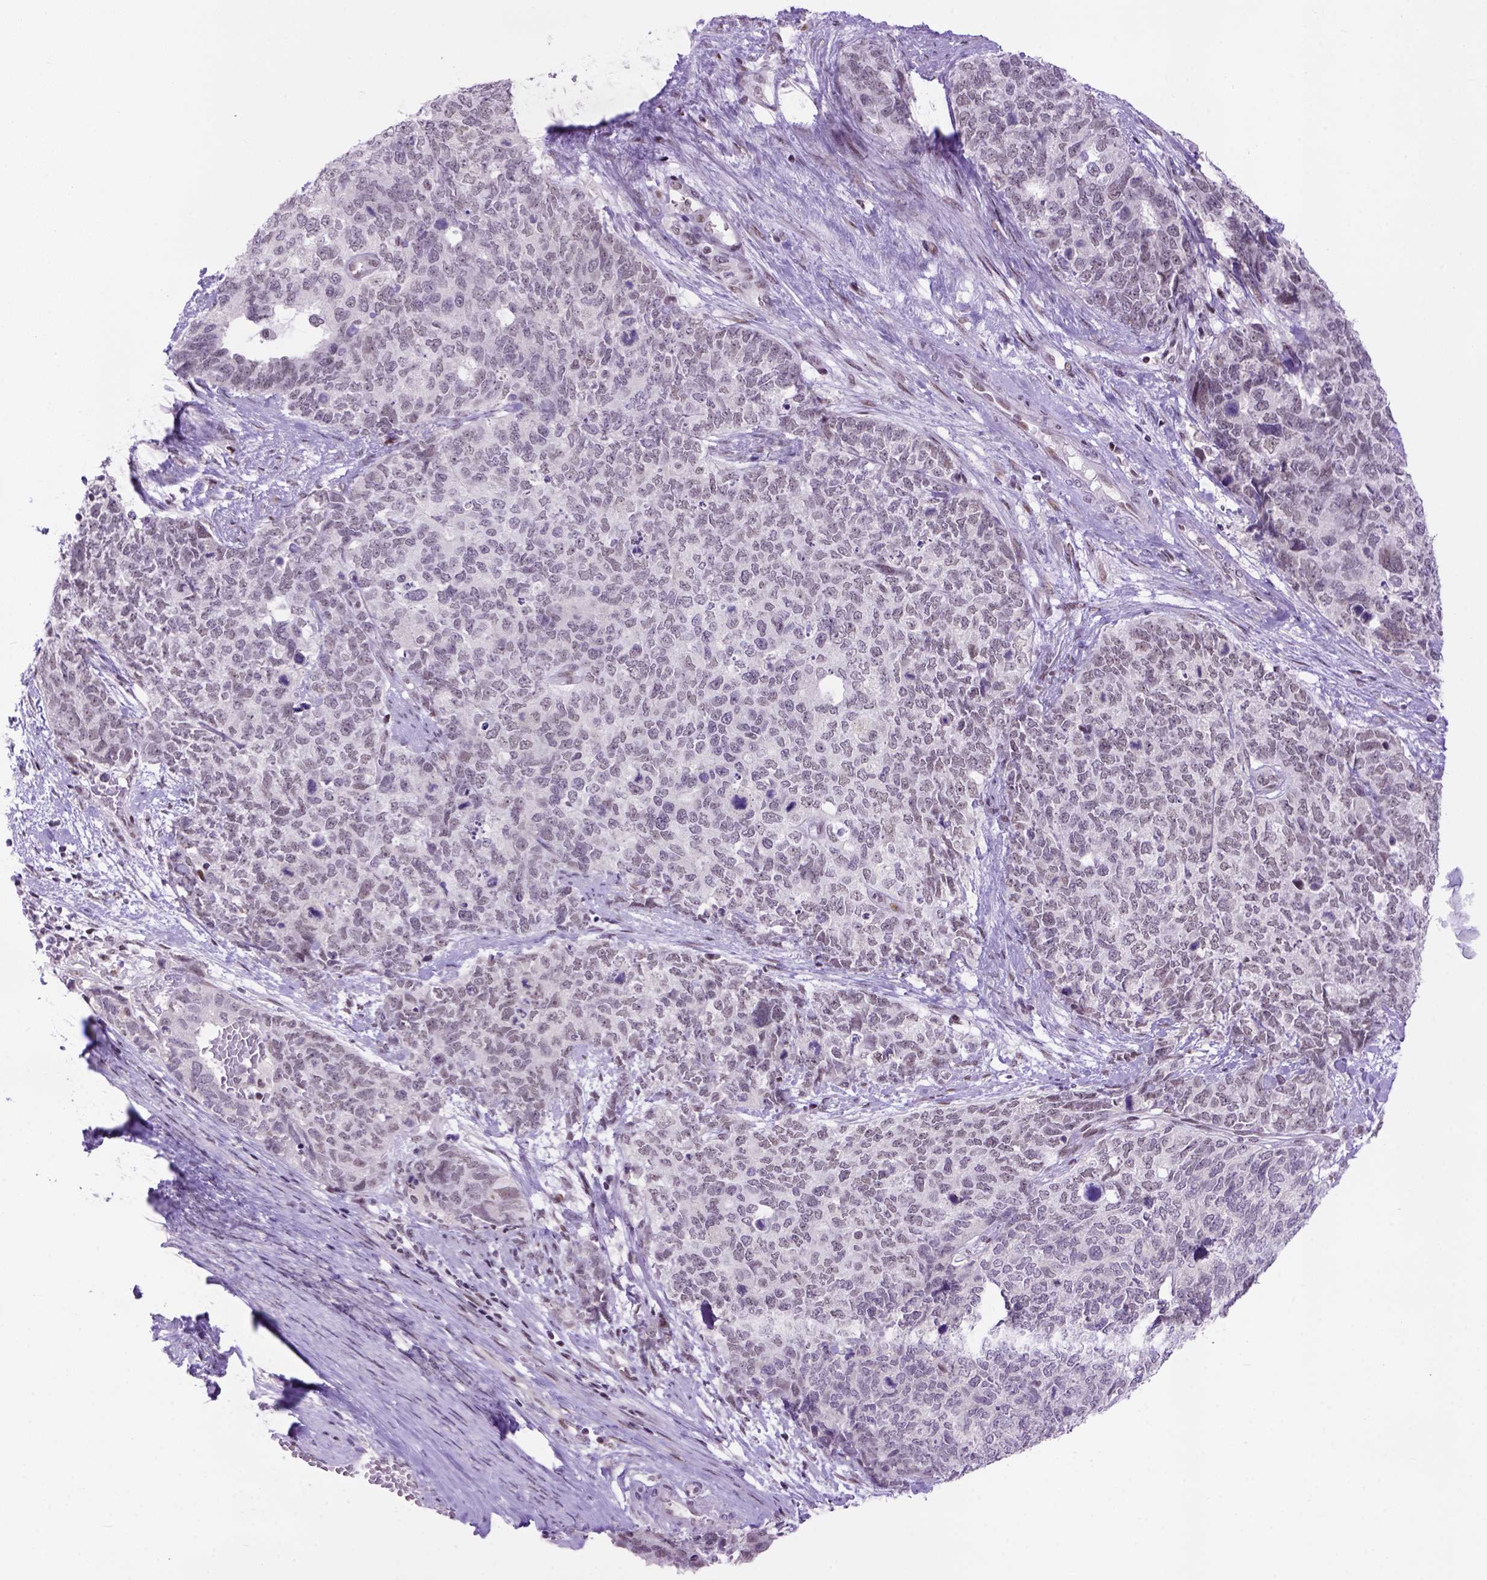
{"staining": {"intensity": "negative", "quantity": "none", "location": "none"}, "tissue": "cervical cancer", "cell_type": "Tumor cells", "image_type": "cancer", "snomed": [{"axis": "morphology", "description": "Squamous cell carcinoma, NOS"}, {"axis": "topography", "description": "Cervix"}], "caption": "High power microscopy histopathology image of an immunohistochemistry micrograph of cervical cancer, revealing no significant expression in tumor cells. The staining was performed using DAB (3,3'-diaminobenzidine) to visualize the protein expression in brown, while the nuclei were stained in blue with hematoxylin (Magnification: 20x).", "gene": "TBPL1", "patient": {"sex": "female", "age": 63}}